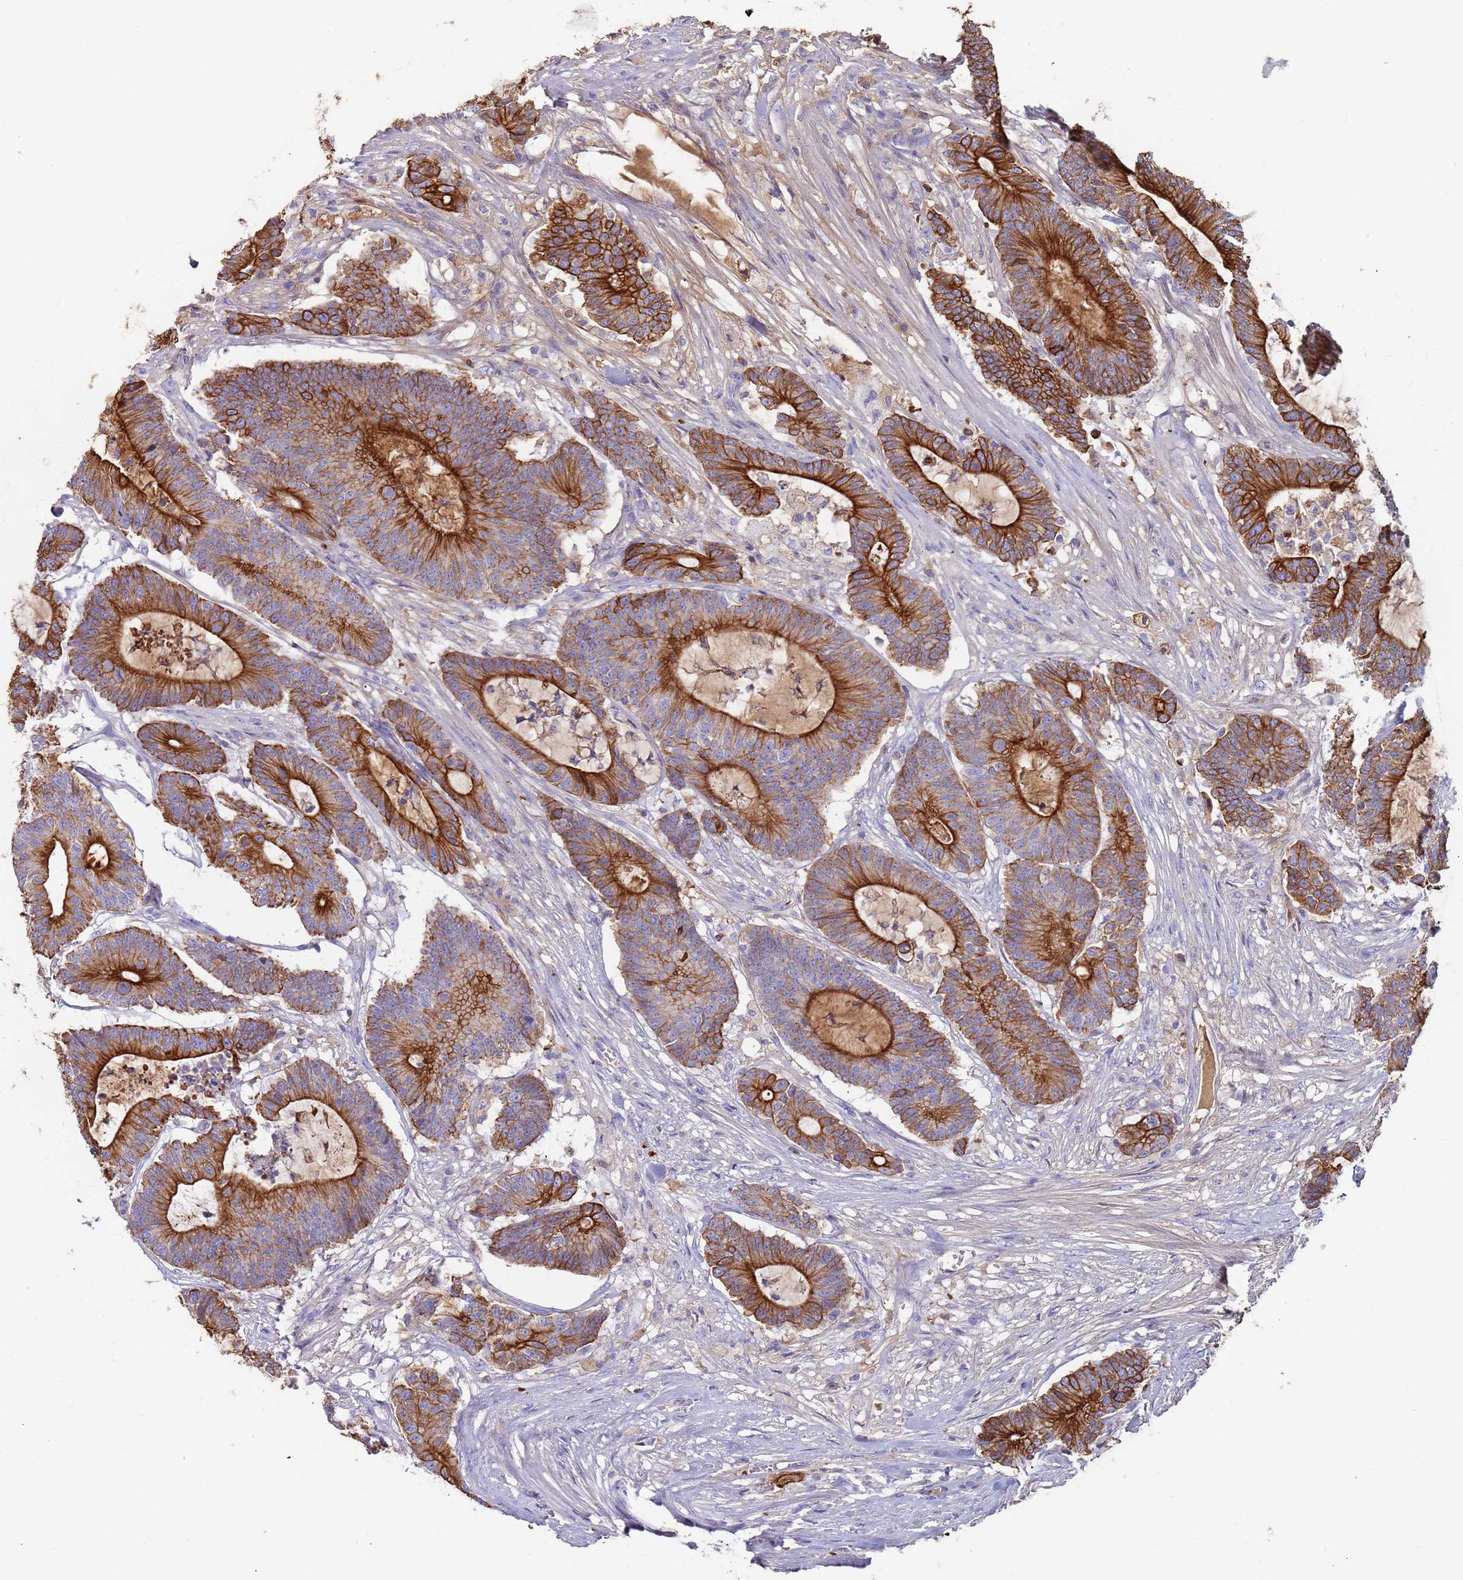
{"staining": {"intensity": "strong", "quantity": "25%-75%", "location": "cytoplasmic/membranous"}, "tissue": "colorectal cancer", "cell_type": "Tumor cells", "image_type": "cancer", "snomed": [{"axis": "morphology", "description": "Adenocarcinoma, NOS"}, {"axis": "topography", "description": "Colon"}], "caption": "This micrograph shows immunohistochemistry (IHC) staining of human colorectal cancer (adenocarcinoma), with high strong cytoplasmic/membranous positivity in approximately 25%-75% of tumor cells.", "gene": "CYSLTR2", "patient": {"sex": "female", "age": 84}}